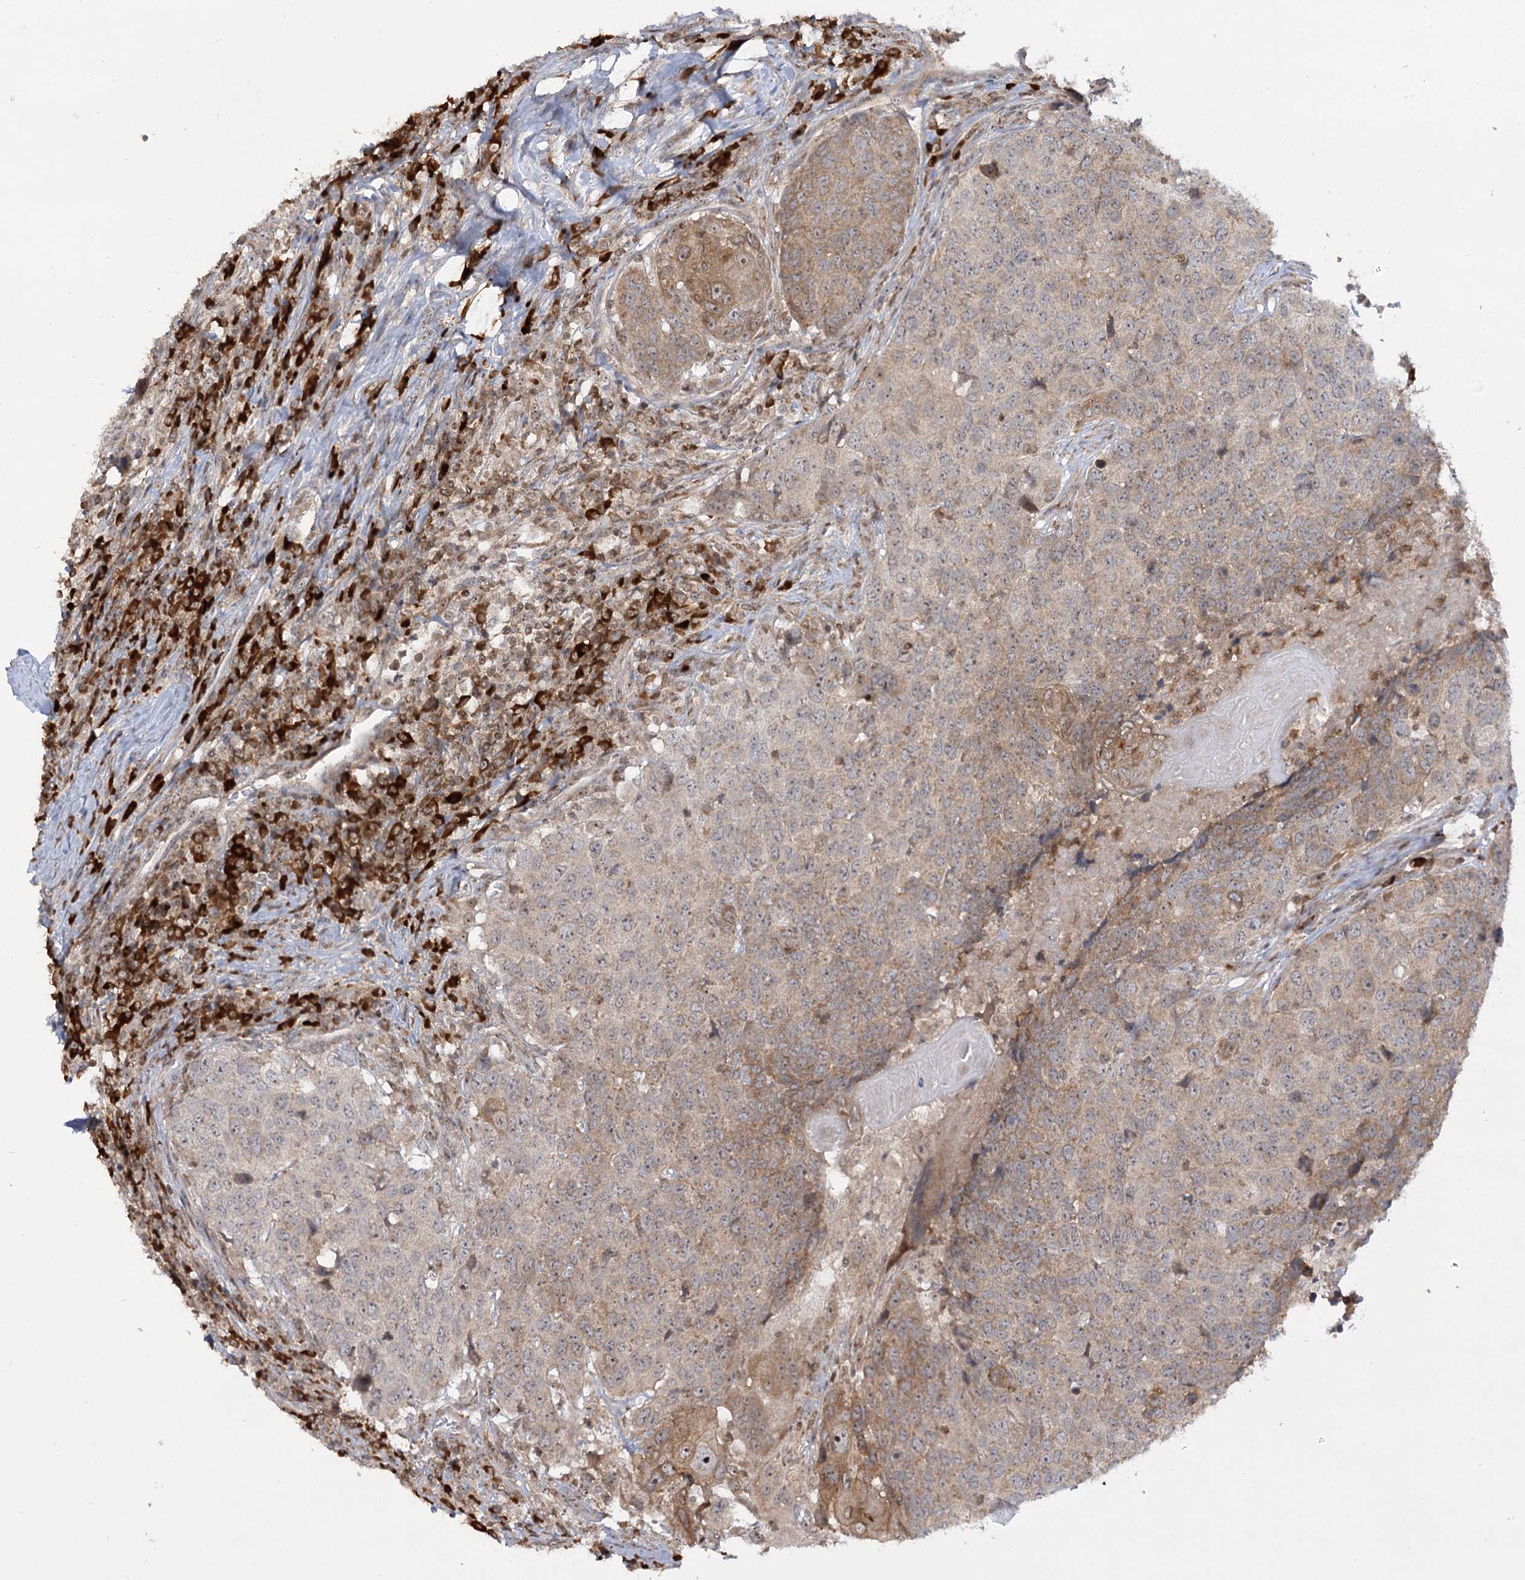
{"staining": {"intensity": "moderate", "quantity": "25%-75%", "location": "cytoplasmic/membranous"}, "tissue": "head and neck cancer", "cell_type": "Tumor cells", "image_type": "cancer", "snomed": [{"axis": "morphology", "description": "Squamous cell carcinoma, NOS"}, {"axis": "topography", "description": "Head-Neck"}], "caption": "IHC photomicrograph of neoplastic tissue: human head and neck cancer stained using immunohistochemistry demonstrates medium levels of moderate protein expression localized specifically in the cytoplasmic/membranous of tumor cells, appearing as a cytoplasmic/membranous brown color.", "gene": "SYTL1", "patient": {"sex": "male", "age": 66}}